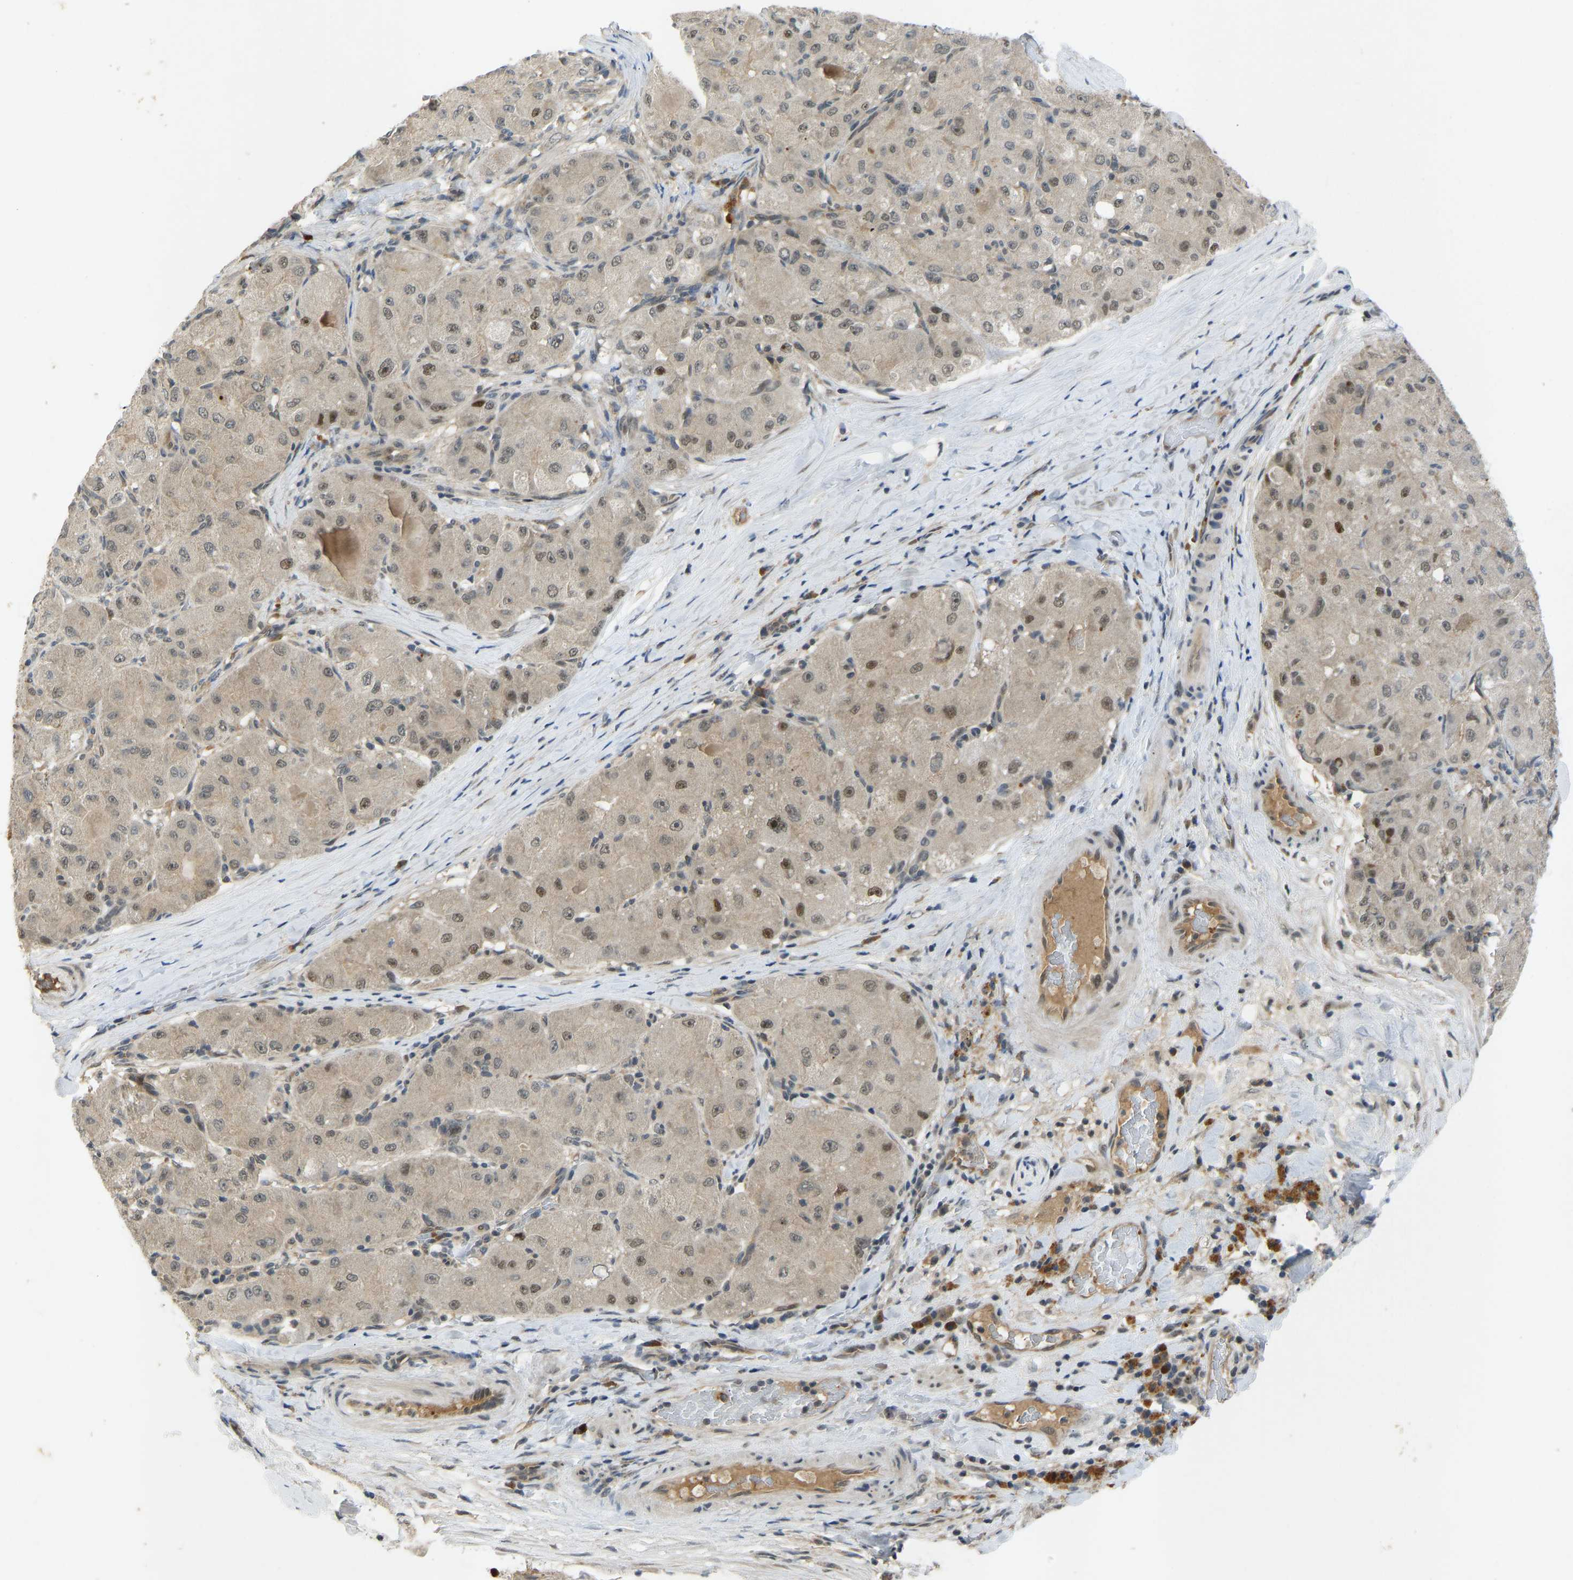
{"staining": {"intensity": "moderate", "quantity": "<25%", "location": "nuclear"}, "tissue": "liver cancer", "cell_type": "Tumor cells", "image_type": "cancer", "snomed": [{"axis": "morphology", "description": "Carcinoma, Hepatocellular, NOS"}, {"axis": "topography", "description": "Liver"}], "caption": "Protein staining demonstrates moderate nuclear positivity in approximately <25% of tumor cells in hepatocellular carcinoma (liver).", "gene": "ZNF251", "patient": {"sex": "male", "age": 80}}